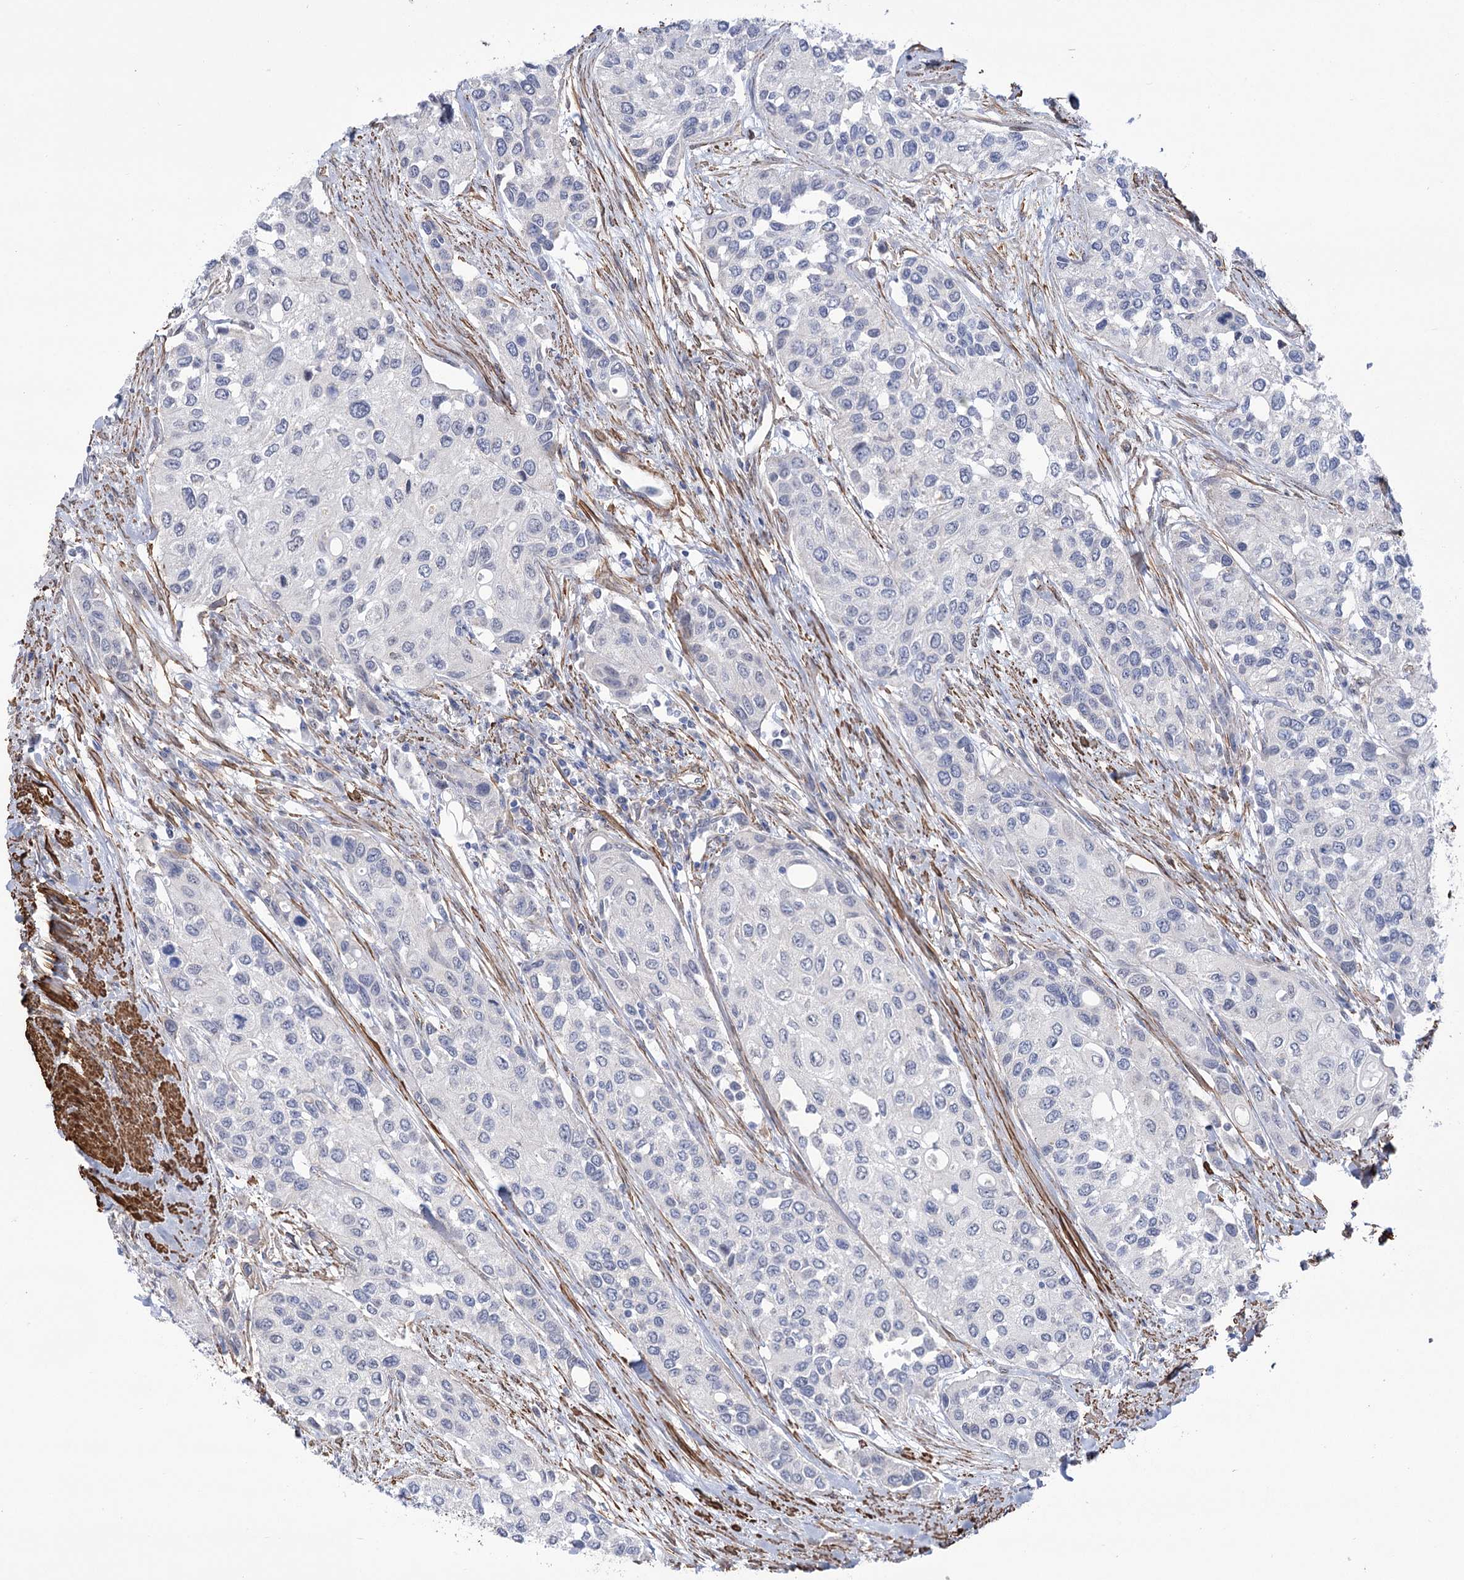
{"staining": {"intensity": "negative", "quantity": "none", "location": "none"}, "tissue": "urothelial cancer", "cell_type": "Tumor cells", "image_type": "cancer", "snomed": [{"axis": "morphology", "description": "Normal tissue, NOS"}, {"axis": "morphology", "description": "Urothelial carcinoma, High grade"}, {"axis": "topography", "description": "Vascular tissue"}, {"axis": "topography", "description": "Urinary bladder"}], "caption": "DAB (3,3'-diaminobenzidine) immunohistochemical staining of urothelial cancer exhibits no significant expression in tumor cells.", "gene": "WASHC3", "patient": {"sex": "female", "age": 56}}